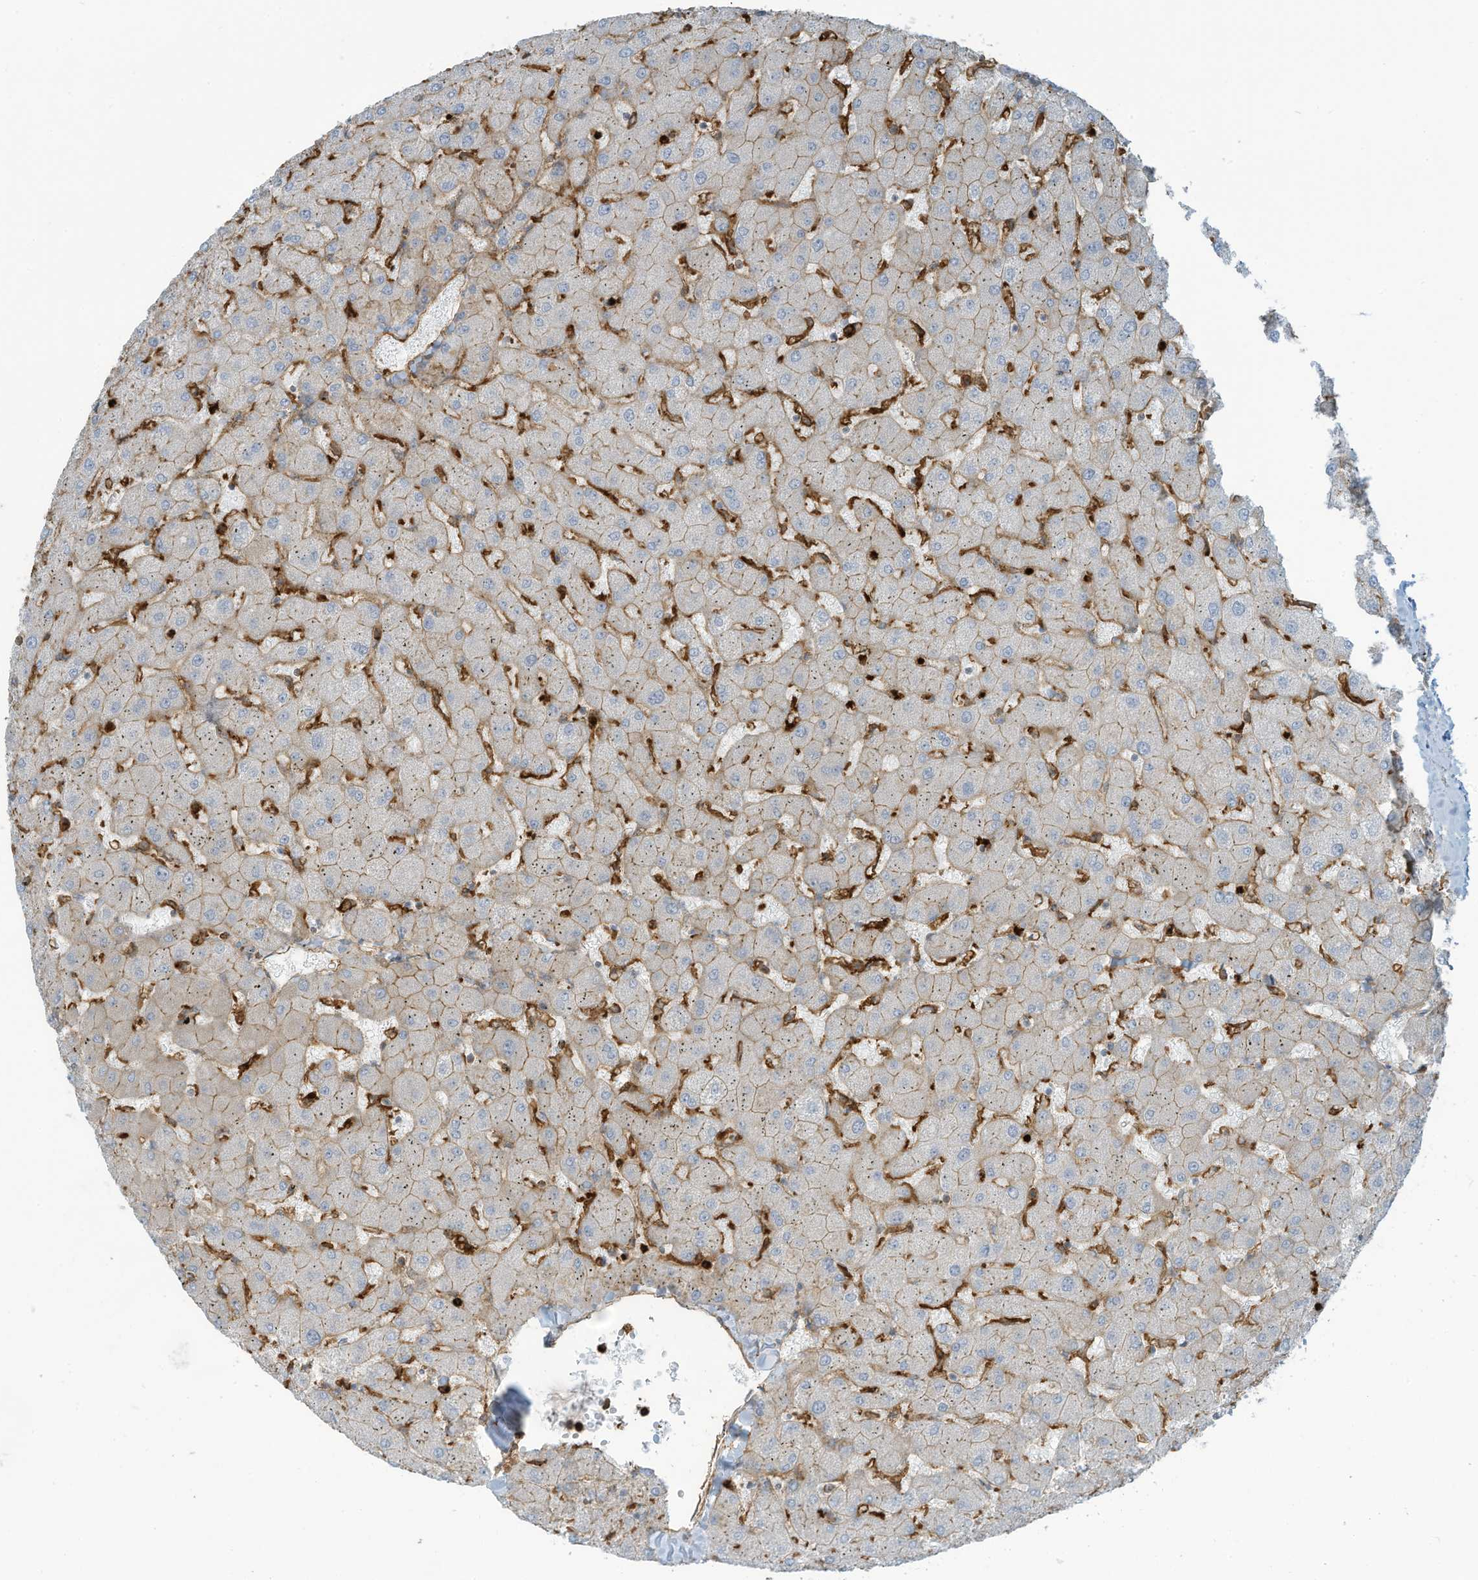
{"staining": {"intensity": "moderate", "quantity": "25%-75%", "location": "cytoplasmic/membranous"}, "tissue": "liver", "cell_type": "Cholangiocytes", "image_type": "normal", "snomed": [{"axis": "morphology", "description": "Normal tissue, NOS"}, {"axis": "topography", "description": "Liver"}], "caption": "This image shows immunohistochemistry (IHC) staining of unremarkable liver, with medium moderate cytoplasmic/membranous staining in about 25%-75% of cholangiocytes.", "gene": "SLC9A2", "patient": {"sex": "female", "age": 63}}